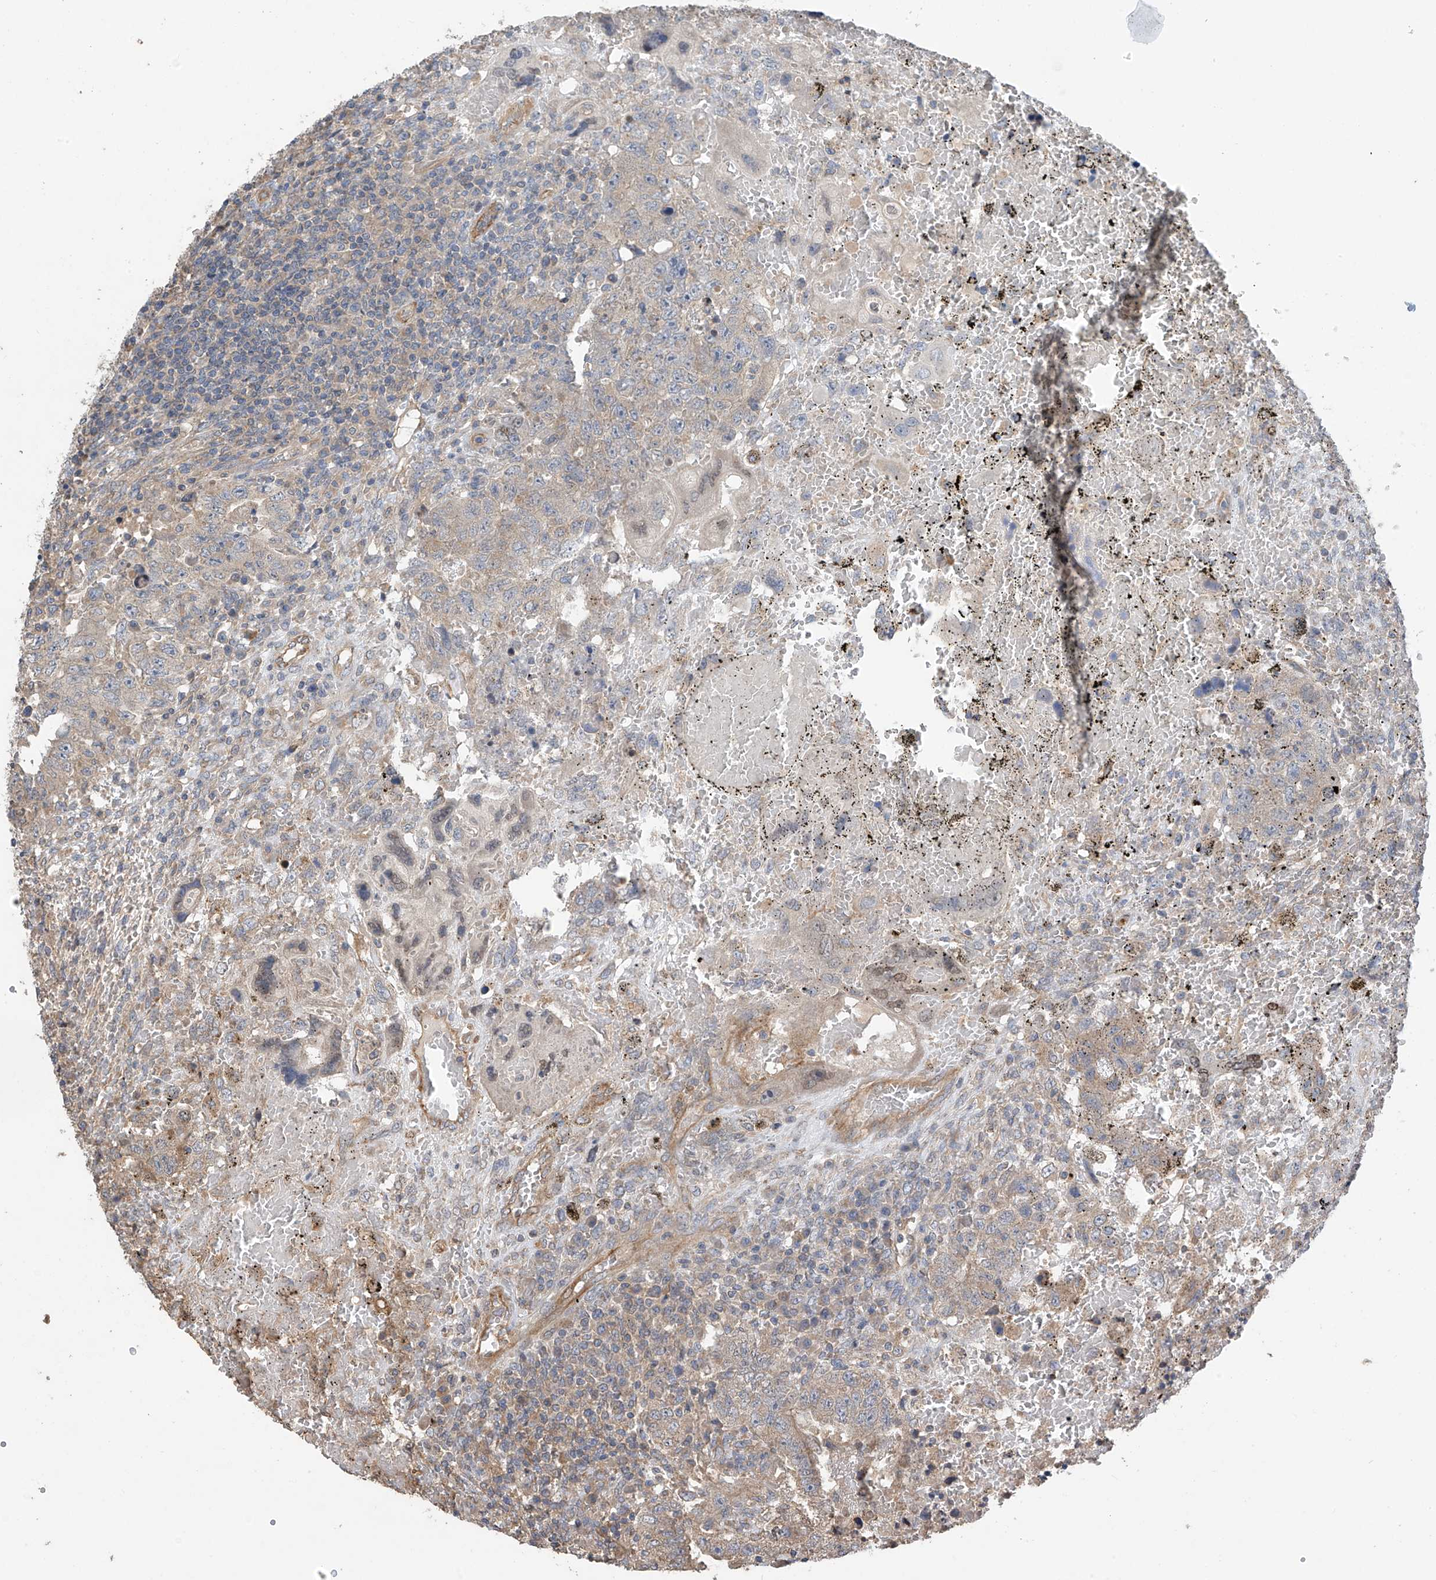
{"staining": {"intensity": "weak", "quantity": "25%-75%", "location": "cytoplasmic/membranous"}, "tissue": "testis cancer", "cell_type": "Tumor cells", "image_type": "cancer", "snomed": [{"axis": "morphology", "description": "Carcinoma, Embryonal, NOS"}, {"axis": "topography", "description": "Testis"}], "caption": "Immunohistochemistry (IHC) histopathology image of neoplastic tissue: embryonal carcinoma (testis) stained using immunohistochemistry (IHC) shows low levels of weak protein expression localized specifically in the cytoplasmic/membranous of tumor cells, appearing as a cytoplasmic/membranous brown color.", "gene": "PHACTR4", "patient": {"sex": "male", "age": 26}}